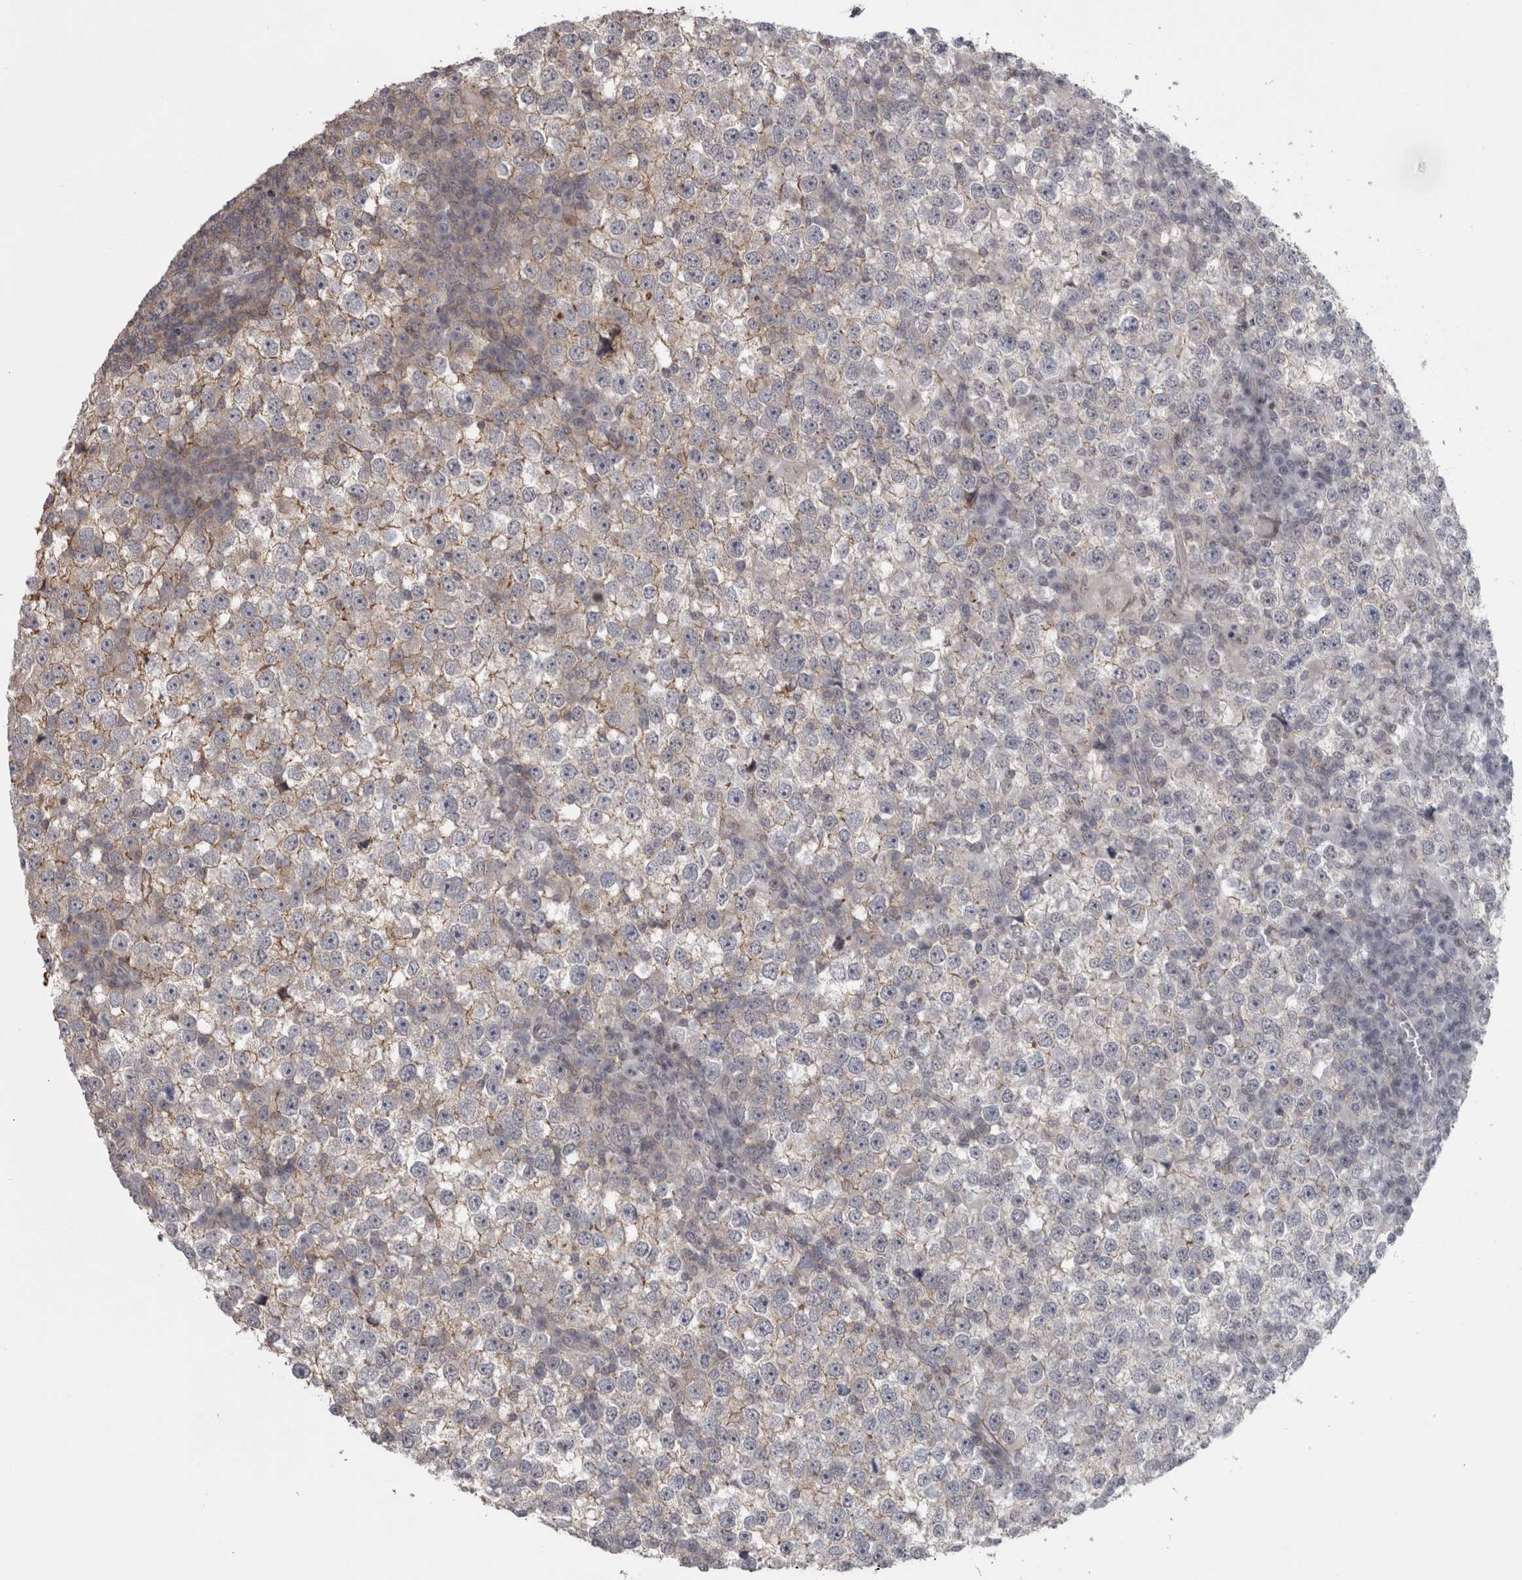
{"staining": {"intensity": "weak", "quantity": "<25%", "location": "cytoplasmic/membranous"}, "tissue": "testis cancer", "cell_type": "Tumor cells", "image_type": "cancer", "snomed": [{"axis": "morphology", "description": "Seminoma, NOS"}, {"axis": "topography", "description": "Testis"}], "caption": "DAB immunohistochemical staining of seminoma (testis) shows no significant positivity in tumor cells. Brightfield microscopy of immunohistochemistry stained with DAB (brown) and hematoxylin (blue), captured at high magnification.", "gene": "PPP1R12B", "patient": {"sex": "male", "age": 65}}